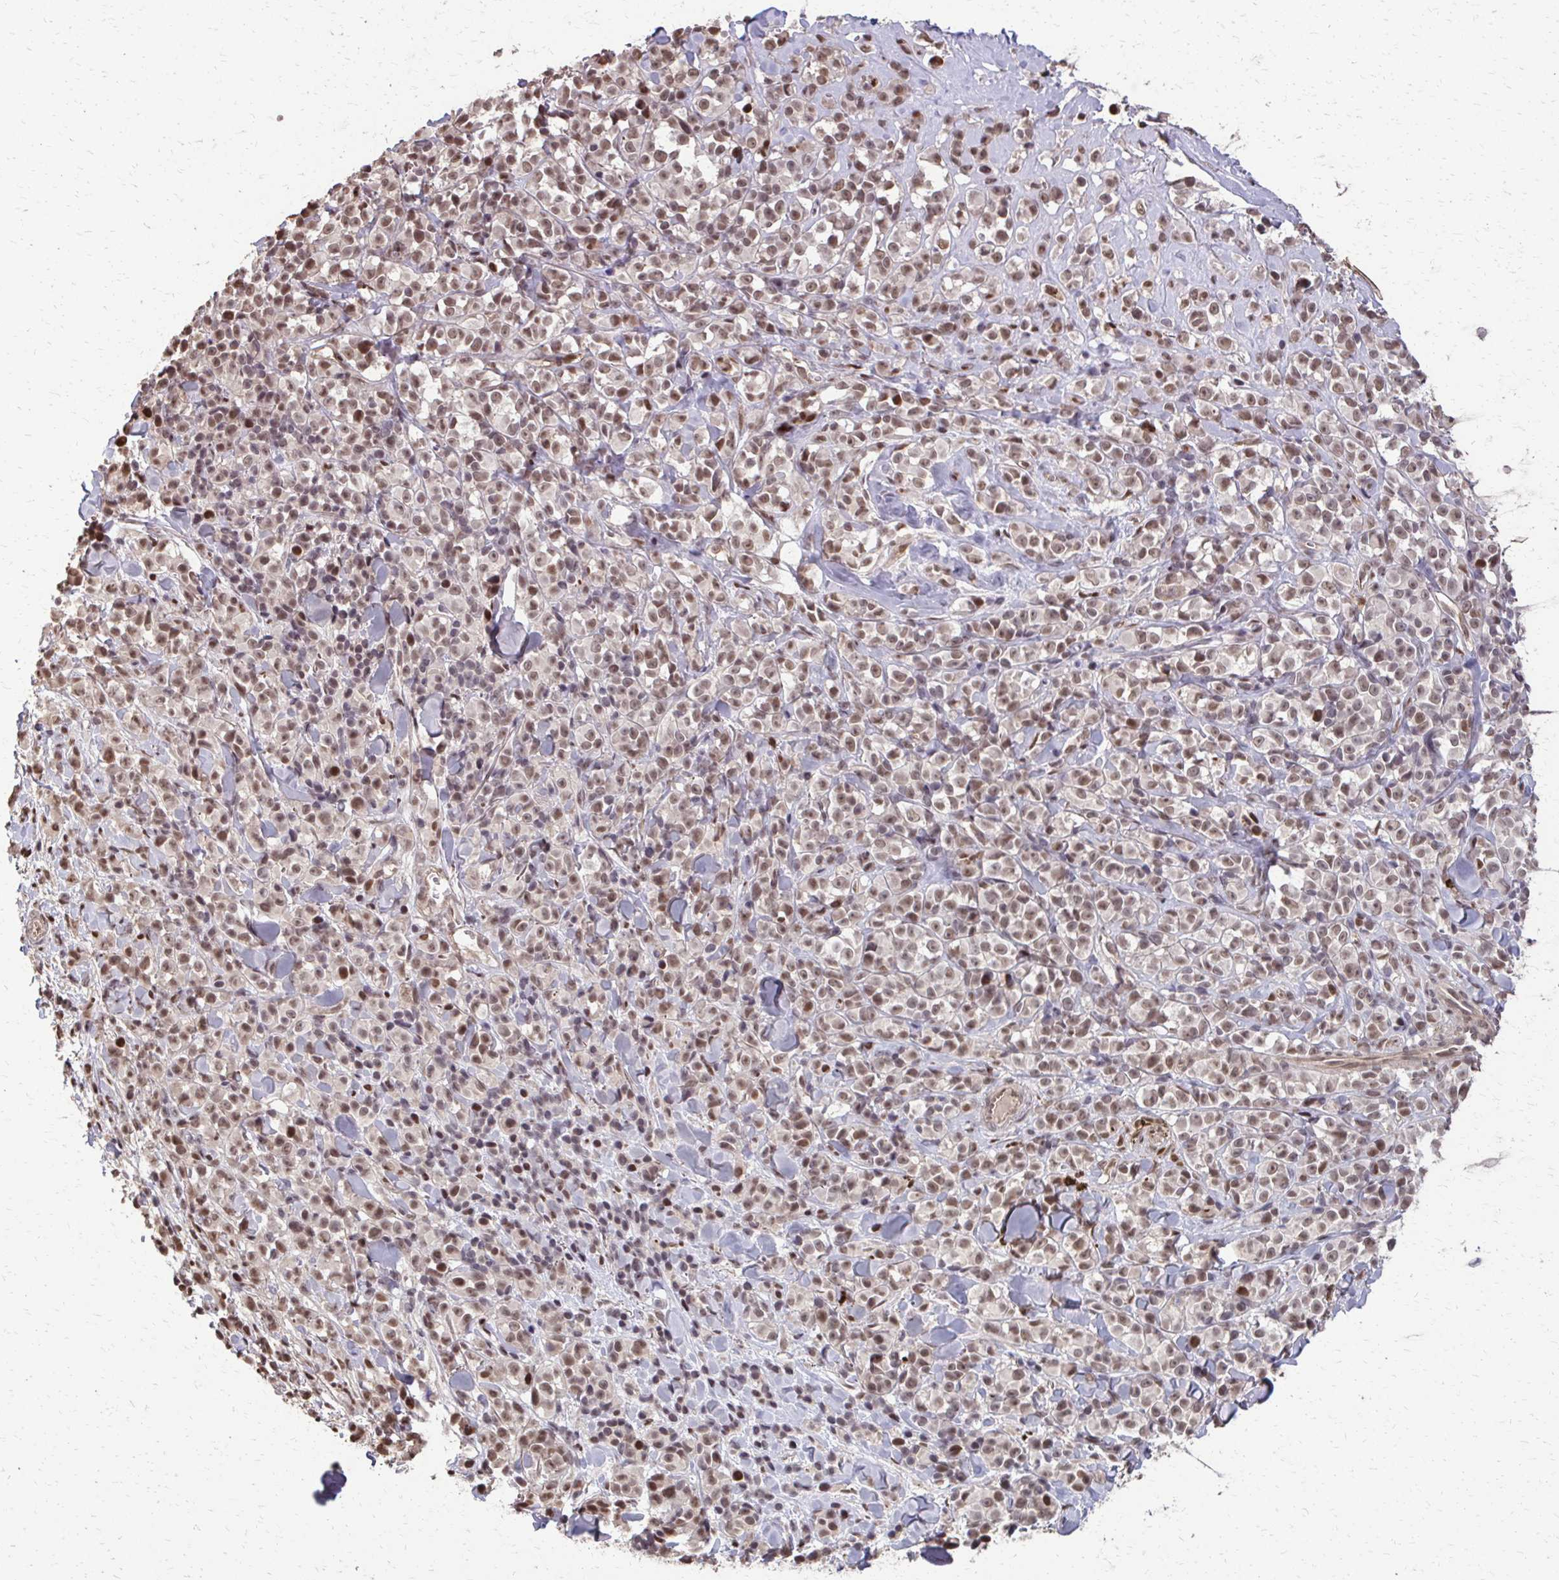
{"staining": {"intensity": "moderate", "quantity": ">75%", "location": "nuclear"}, "tissue": "melanoma", "cell_type": "Tumor cells", "image_type": "cancer", "snomed": [{"axis": "morphology", "description": "Malignant melanoma, NOS"}, {"axis": "topography", "description": "Skin"}], "caption": "DAB (3,3'-diaminobenzidine) immunohistochemical staining of human melanoma shows moderate nuclear protein staining in approximately >75% of tumor cells.", "gene": "SS18", "patient": {"sex": "male", "age": 85}}